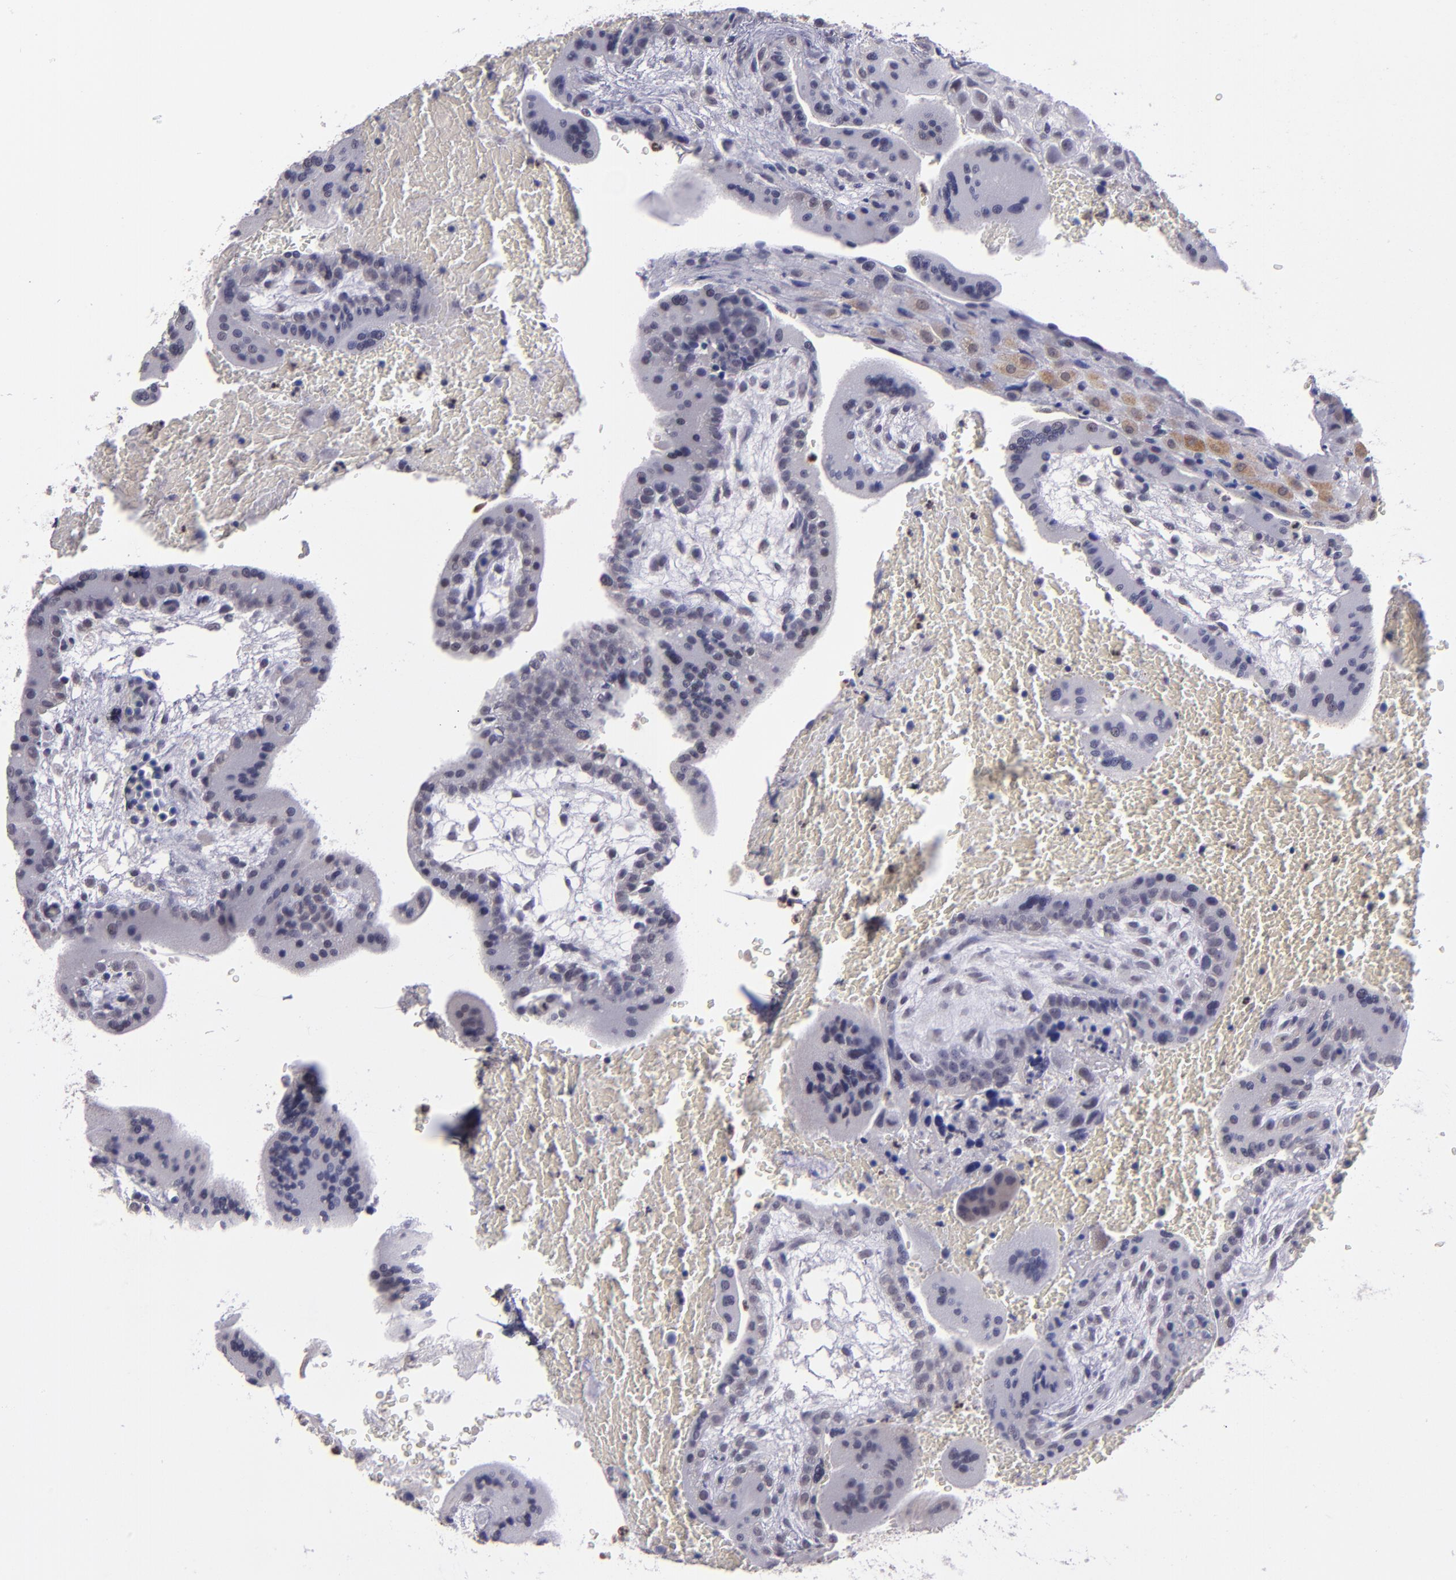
{"staining": {"intensity": "weak", "quantity": "<25%", "location": "nuclear"}, "tissue": "placenta", "cell_type": "Decidual cells", "image_type": "normal", "snomed": [{"axis": "morphology", "description": "Normal tissue, NOS"}, {"axis": "topography", "description": "Placenta"}], "caption": "Decidual cells show no significant protein staining in unremarkable placenta. (Stains: DAB (3,3'-diaminobenzidine) immunohistochemistry with hematoxylin counter stain, Microscopy: brightfield microscopy at high magnification).", "gene": "CEBPE", "patient": {"sex": "female", "age": 35}}